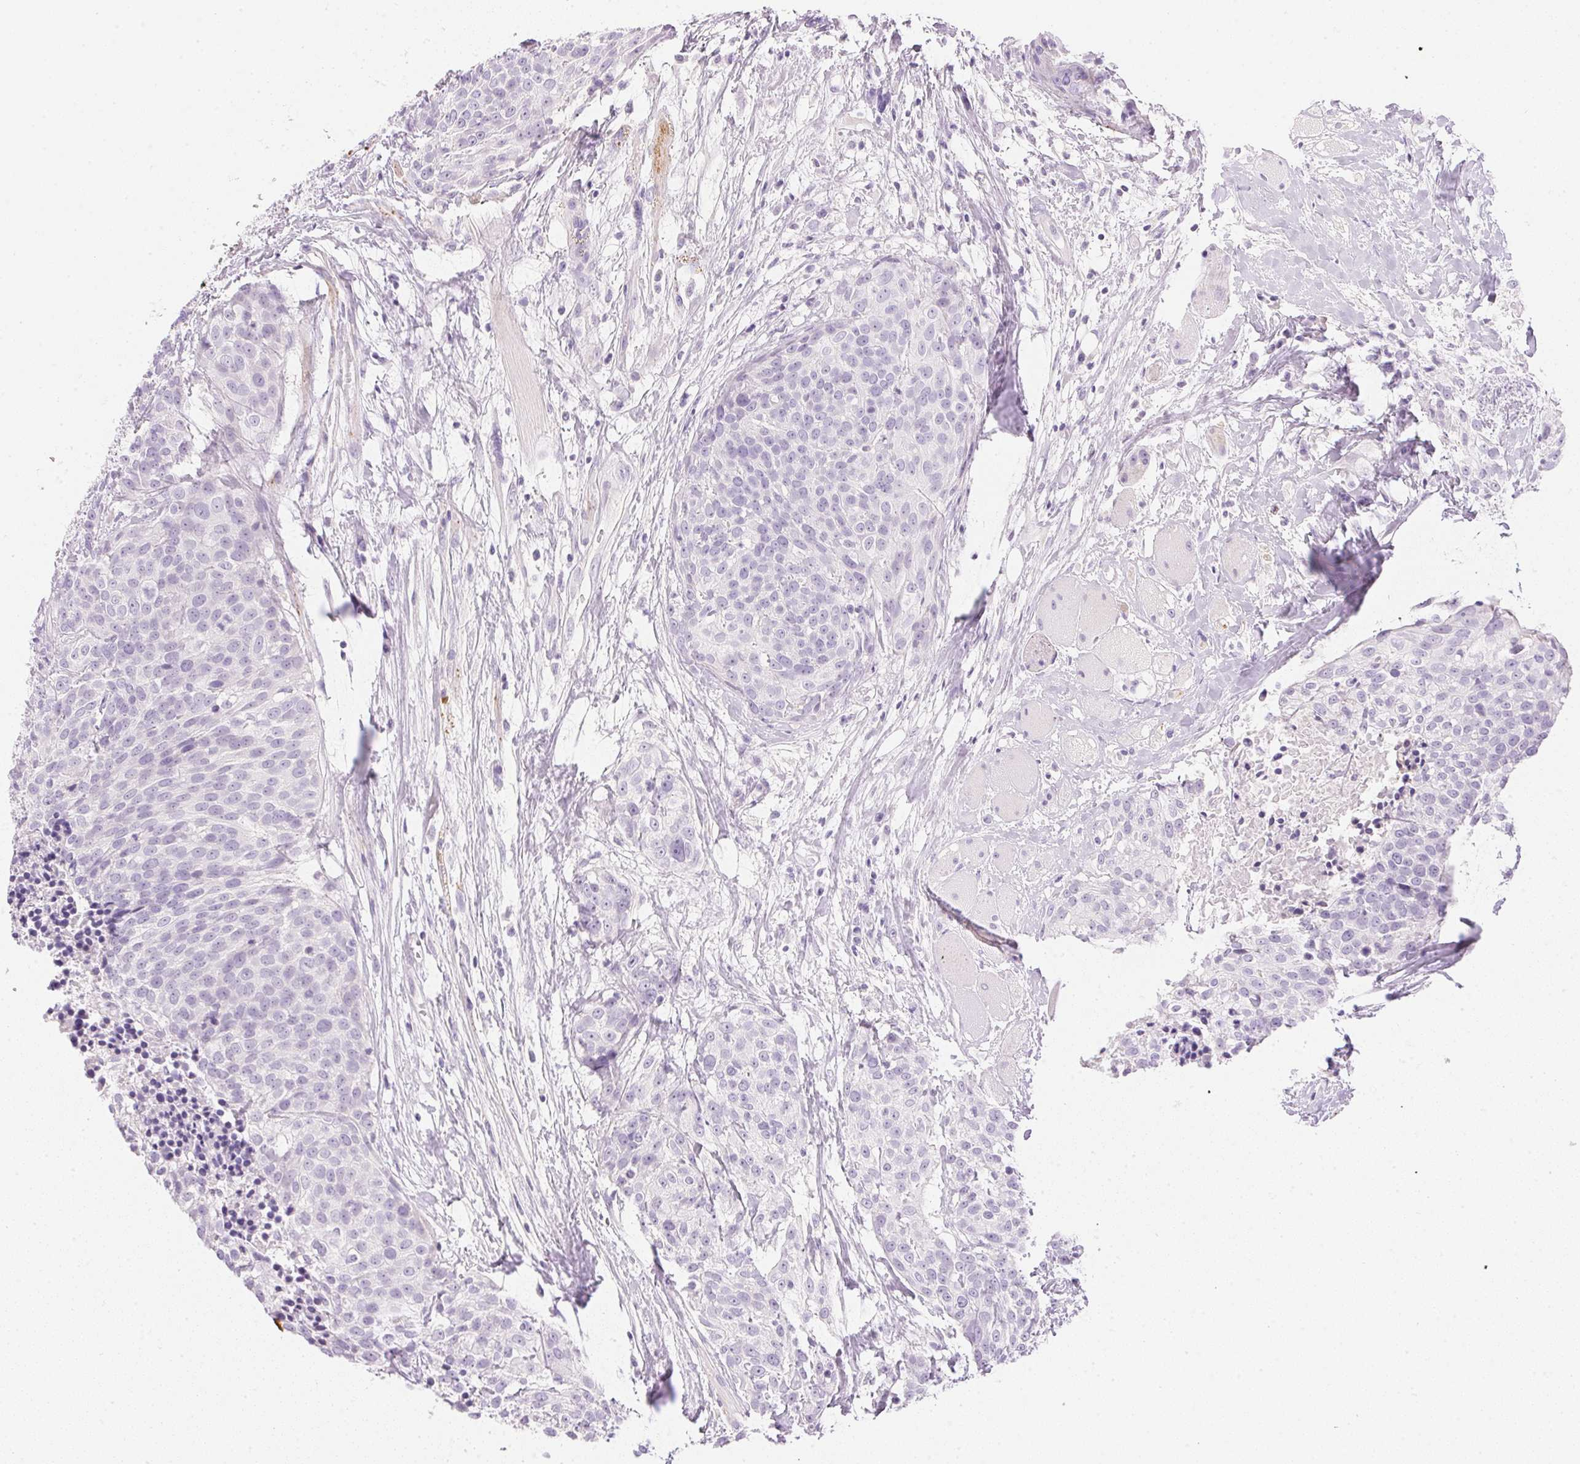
{"staining": {"intensity": "negative", "quantity": "none", "location": "none"}, "tissue": "head and neck cancer", "cell_type": "Tumor cells", "image_type": "cancer", "snomed": [{"axis": "morphology", "description": "Squamous cell carcinoma, NOS"}, {"axis": "topography", "description": "Oral tissue"}, {"axis": "topography", "description": "Head-Neck"}], "caption": "A photomicrograph of human squamous cell carcinoma (head and neck) is negative for staining in tumor cells.", "gene": "CTRL", "patient": {"sex": "male", "age": 64}}